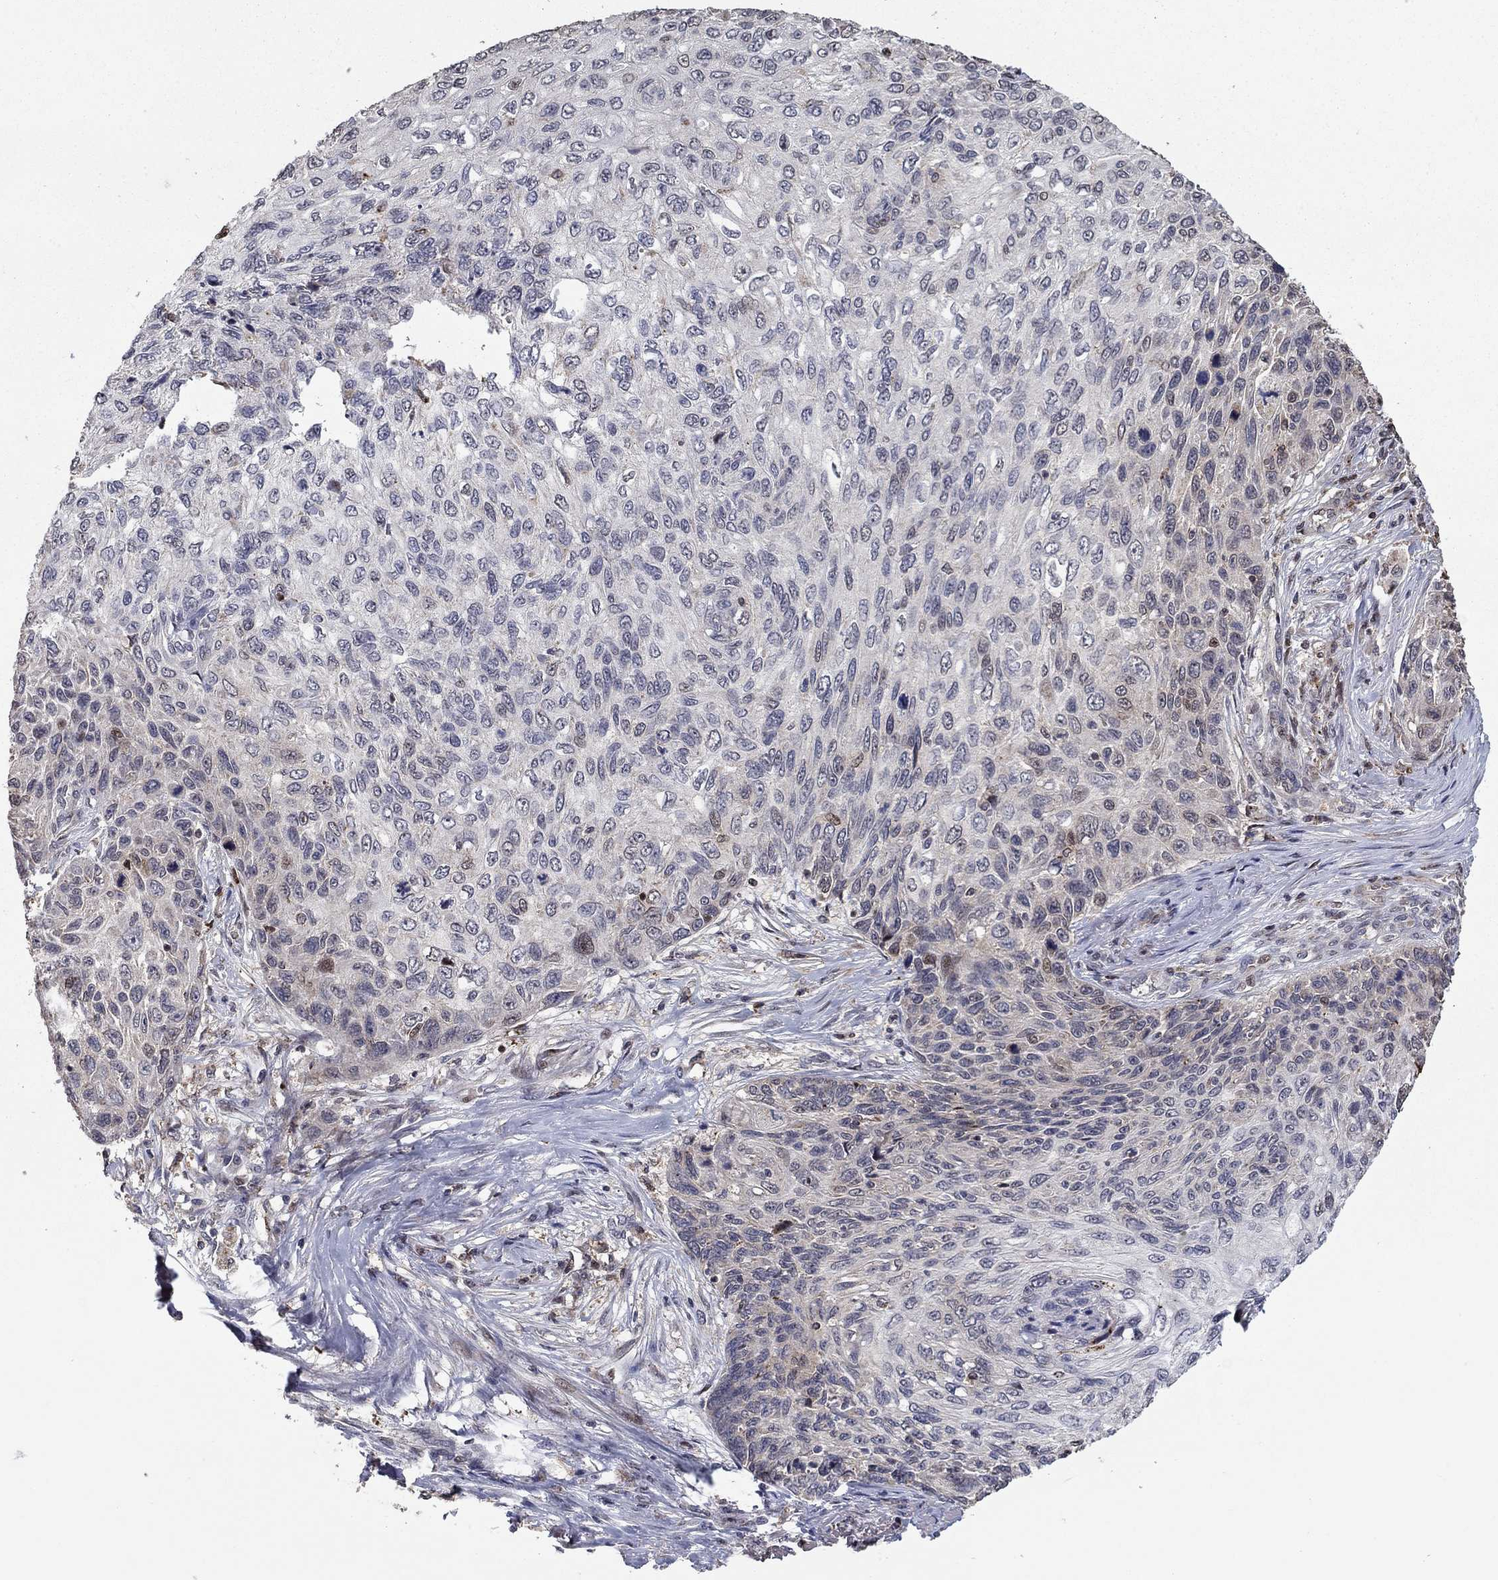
{"staining": {"intensity": "negative", "quantity": "none", "location": "none"}, "tissue": "skin cancer", "cell_type": "Tumor cells", "image_type": "cancer", "snomed": [{"axis": "morphology", "description": "Squamous cell carcinoma, NOS"}, {"axis": "topography", "description": "Skin"}], "caption": "Photomicrograph shows no significant protein staining in tumor cells of skin cancer (squamous cell carcinoma). (DAB (3,3'-diaminobenzidine) immunohistochemistry (IHC) visualized using brightfield microscopy, high magnification).", "gene": "LPCAT4", "patient": {"sex": "male", "age": 92}}